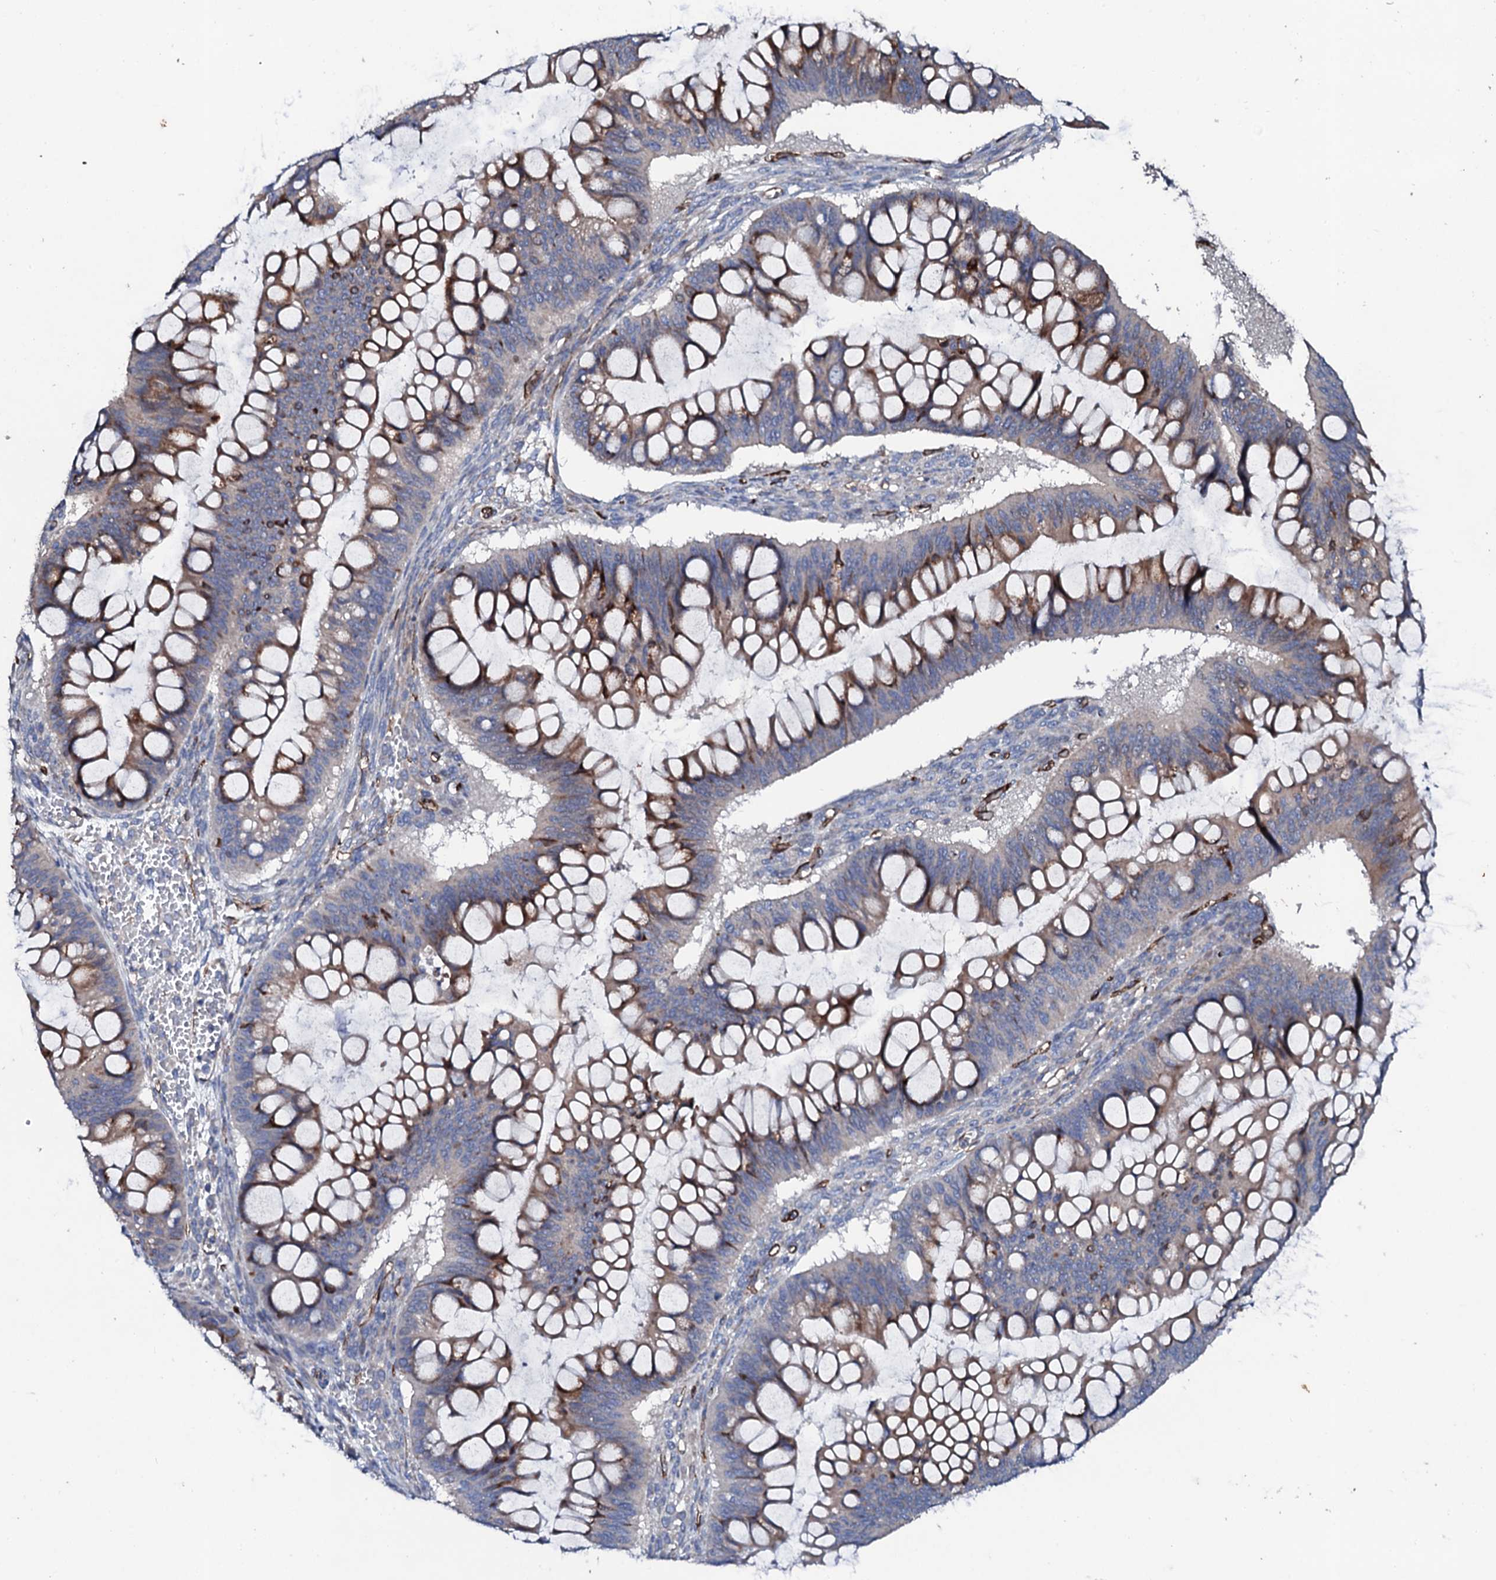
{"staining": {"intensity": "moderate", "quantity": "25%-75%", "location": "cytoplasmic/membranous"}, "tissue": "ovarian cancer", "cell_type": "Tumor cells", "image_type": "cancer", "snomed": [{"axis": "morphology", "description": "Cystadenocarcinoma, mucinous, NOS"}, {"axis": "topography", "description": "Ovary"}], "caption": "Brown immunohistochemical staining in human ovarian cancer (mucinous cystadenocarcinoma) displays moderate cytoplasmic/membranous positivity in approximately 25%-75% of tumor cells.", "gene": "DBX1", "patient": {"sex": "female", "age": 73}}